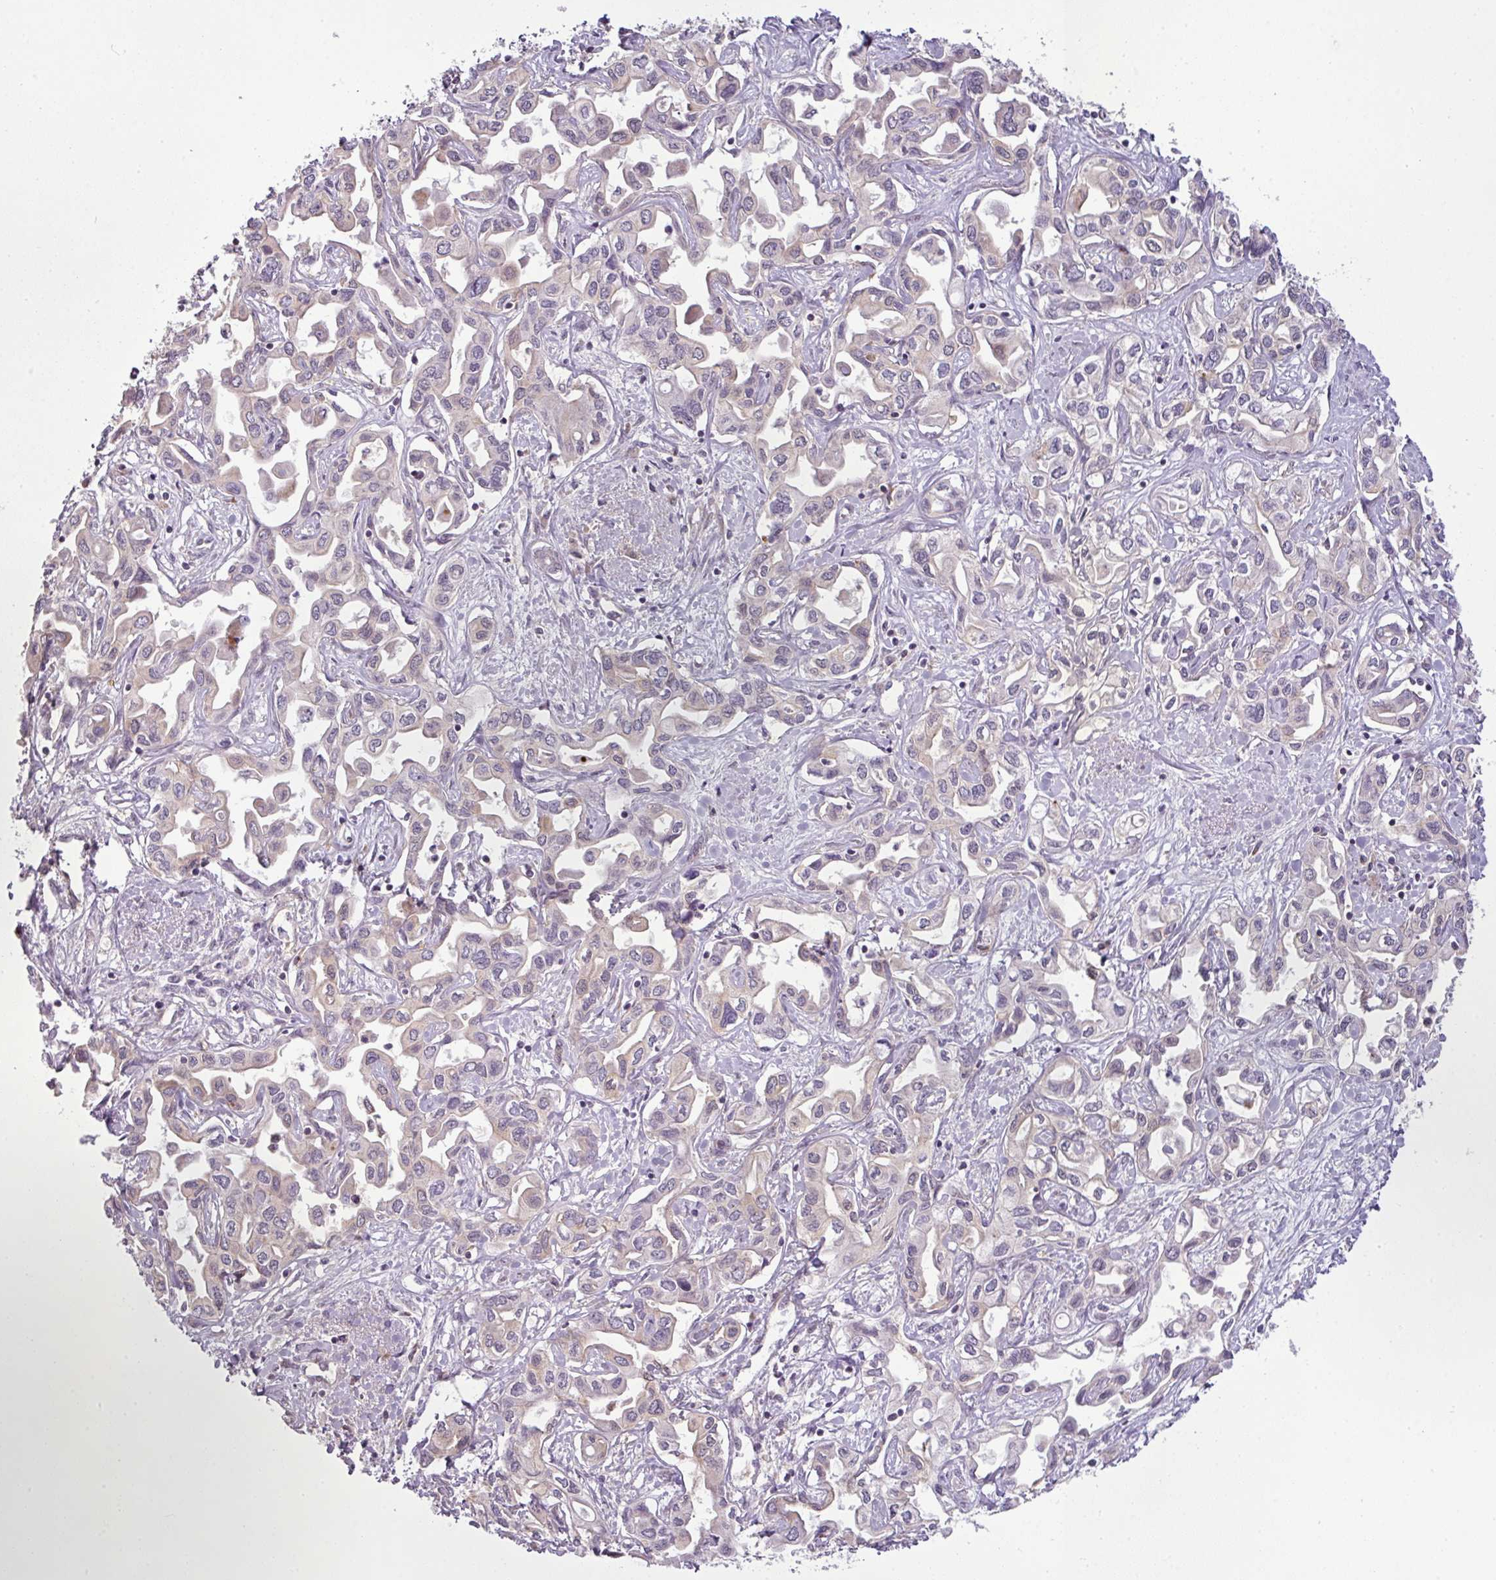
{"staining": {"intensity": "weak", "quantity": "25%-75%", "location": "cytoplasmic/membranous"}, "tissue": "liver cancer", "cell_type": "Tumor cells", "image_type": "cancer", "snomed": [{"axis": "morphology", "description": "Cholangiocarcinoma"}, {"axis": "topography", "description": "Liver"}], "caption": "This is an image of immunohistochemistry (IHC) staining of liver cancer (cholangiocarcinoma), which shows weak expression in the cytoplasmic/membranous of tumor cells.", "gene": "DERPC", "patient": {"sex": "female", "age": 64}}